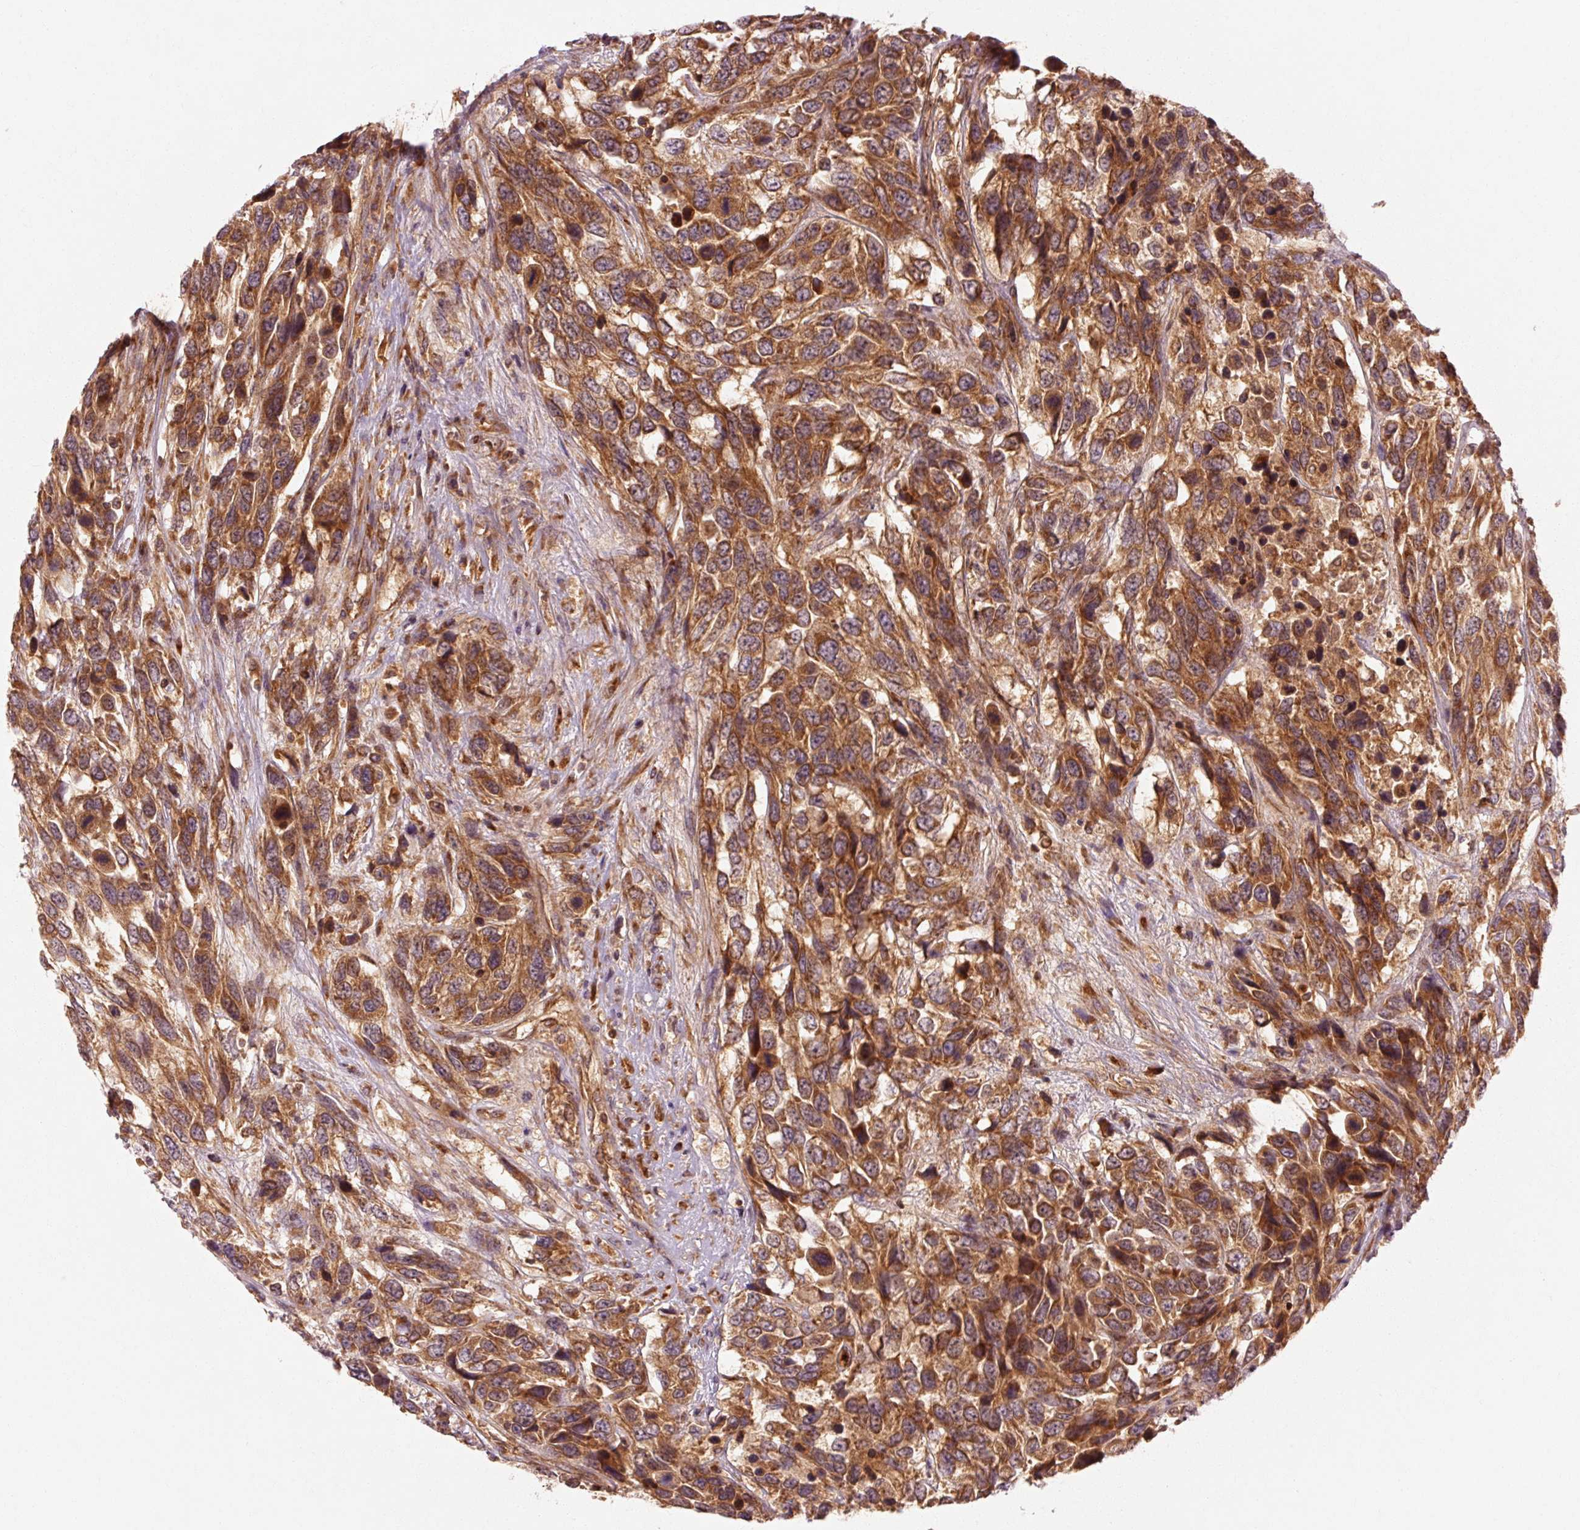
{"staining": {"intensity": "moderate", "quantity": ">75%", "location": "cytoplasmic/membranous"}, "tissue": "urothelial cancer", "cell_type": "Tumor cells", "image_type": "cancer", "snomed": [{"axis": "morphology", "description": "Urothelial carcinoma, High grade"}, {"axis": "topography", "description": "Urinary bladder"}], "caption": "This photomicrograph reveals immunohistochemistry staining of human urothelial carcinoma (high-grade), with medium moderate cytoplasmic/membranous expression in about >75% of tumor cells.", "gene": "CTNNA1", "patient": {"sex": "female", "age": 70}}